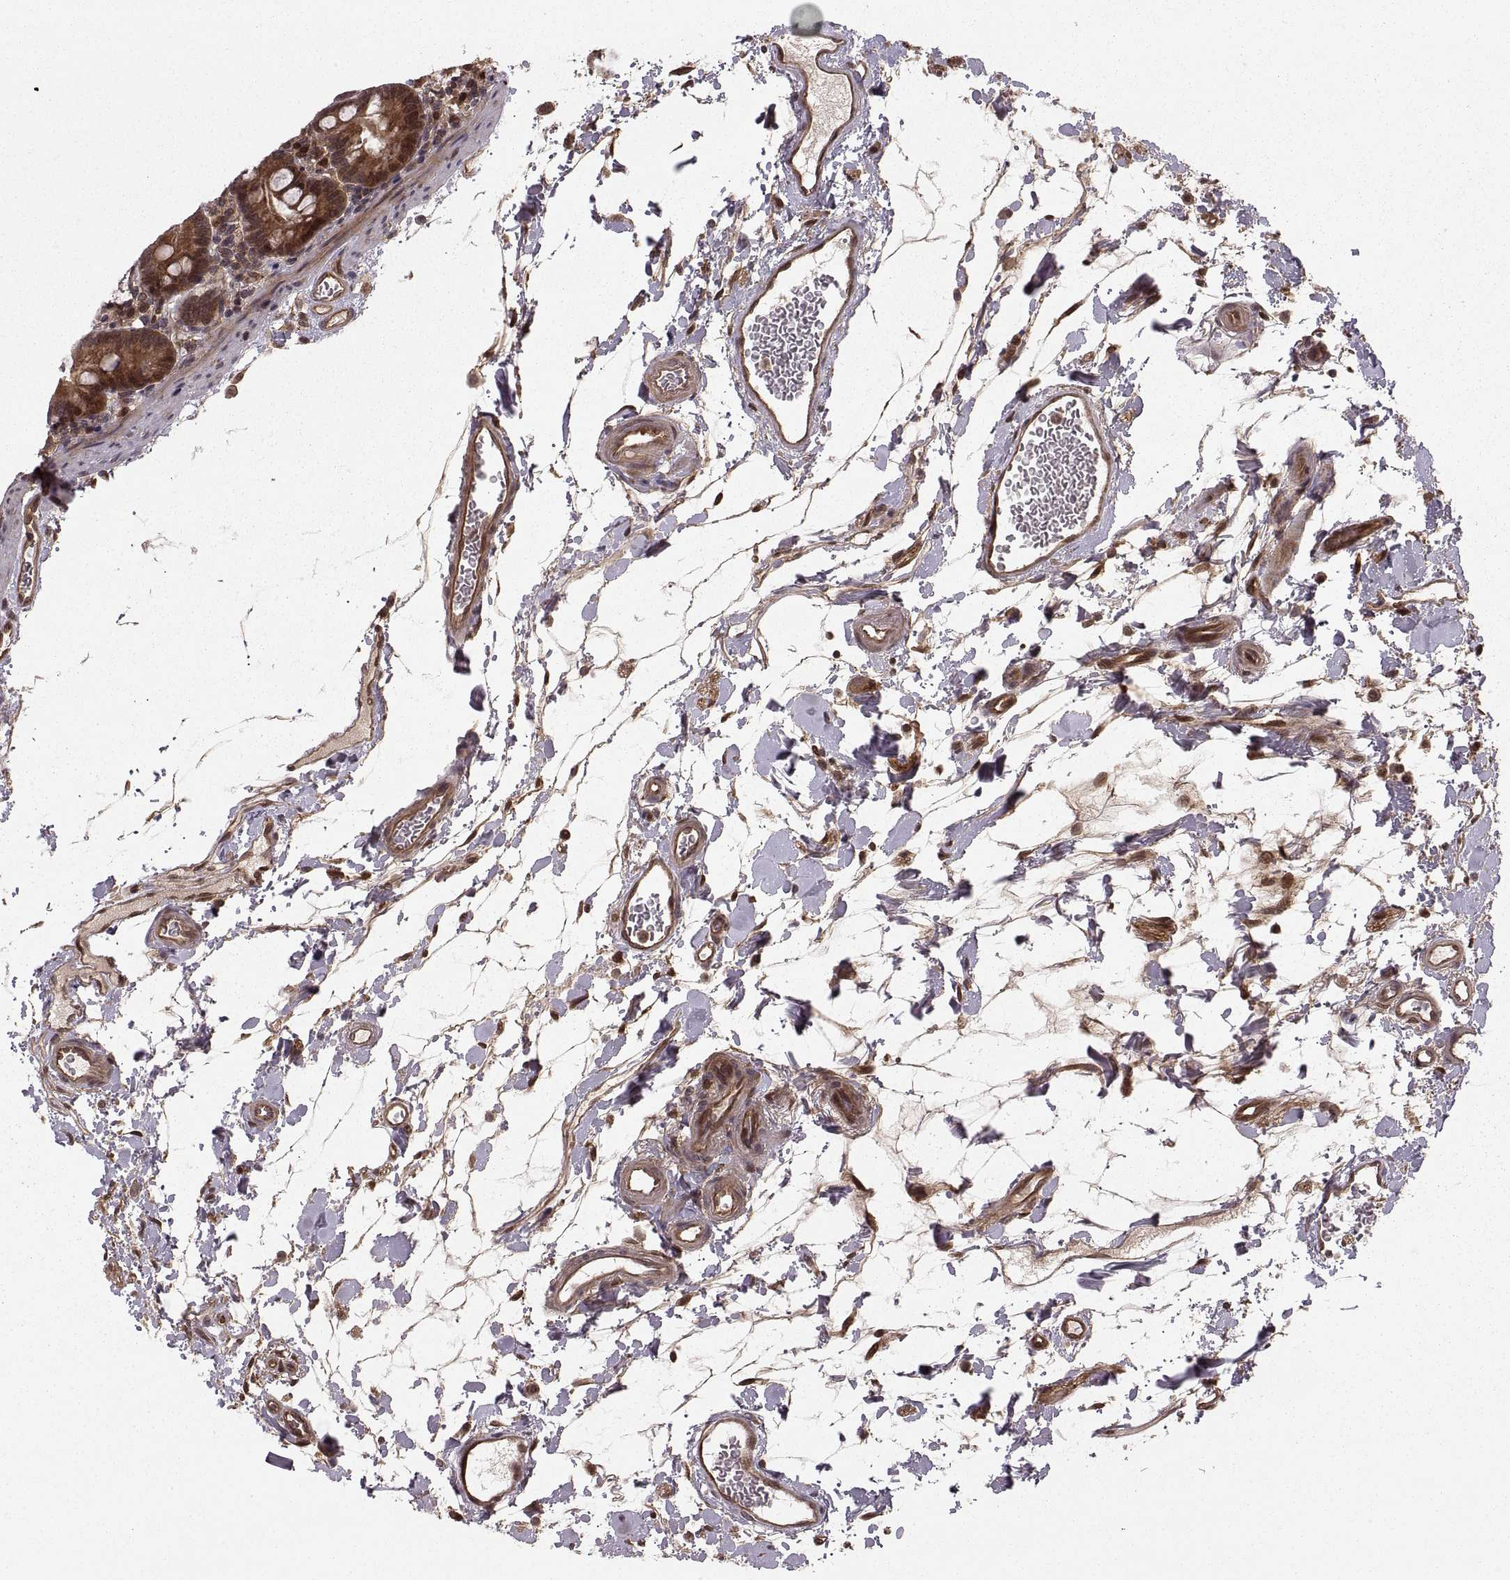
{"staining": {"intensity": "strong", "quantity": ">75%", "location": "cytoplasmic/membranous"}, "tissue": "small intestine", "cell_type": "Glandular cells", "image_type": "normal", "snomed": [{"axis": "morphology", "description": "Normal tissue, NOS"}, {"axis": "topography", "description": "Small intestine"}], "caption": "Small intestine stained with immunohistochemistry (IHC) demonstrates strong cytoplasmic/membranous positivity in approximately >75% of glandular cells. (DAB IHC, brown staining for protein, blue staining for nuclei).", "gene": "DEDD", "patient": {"sex": "female", "age": 44}}